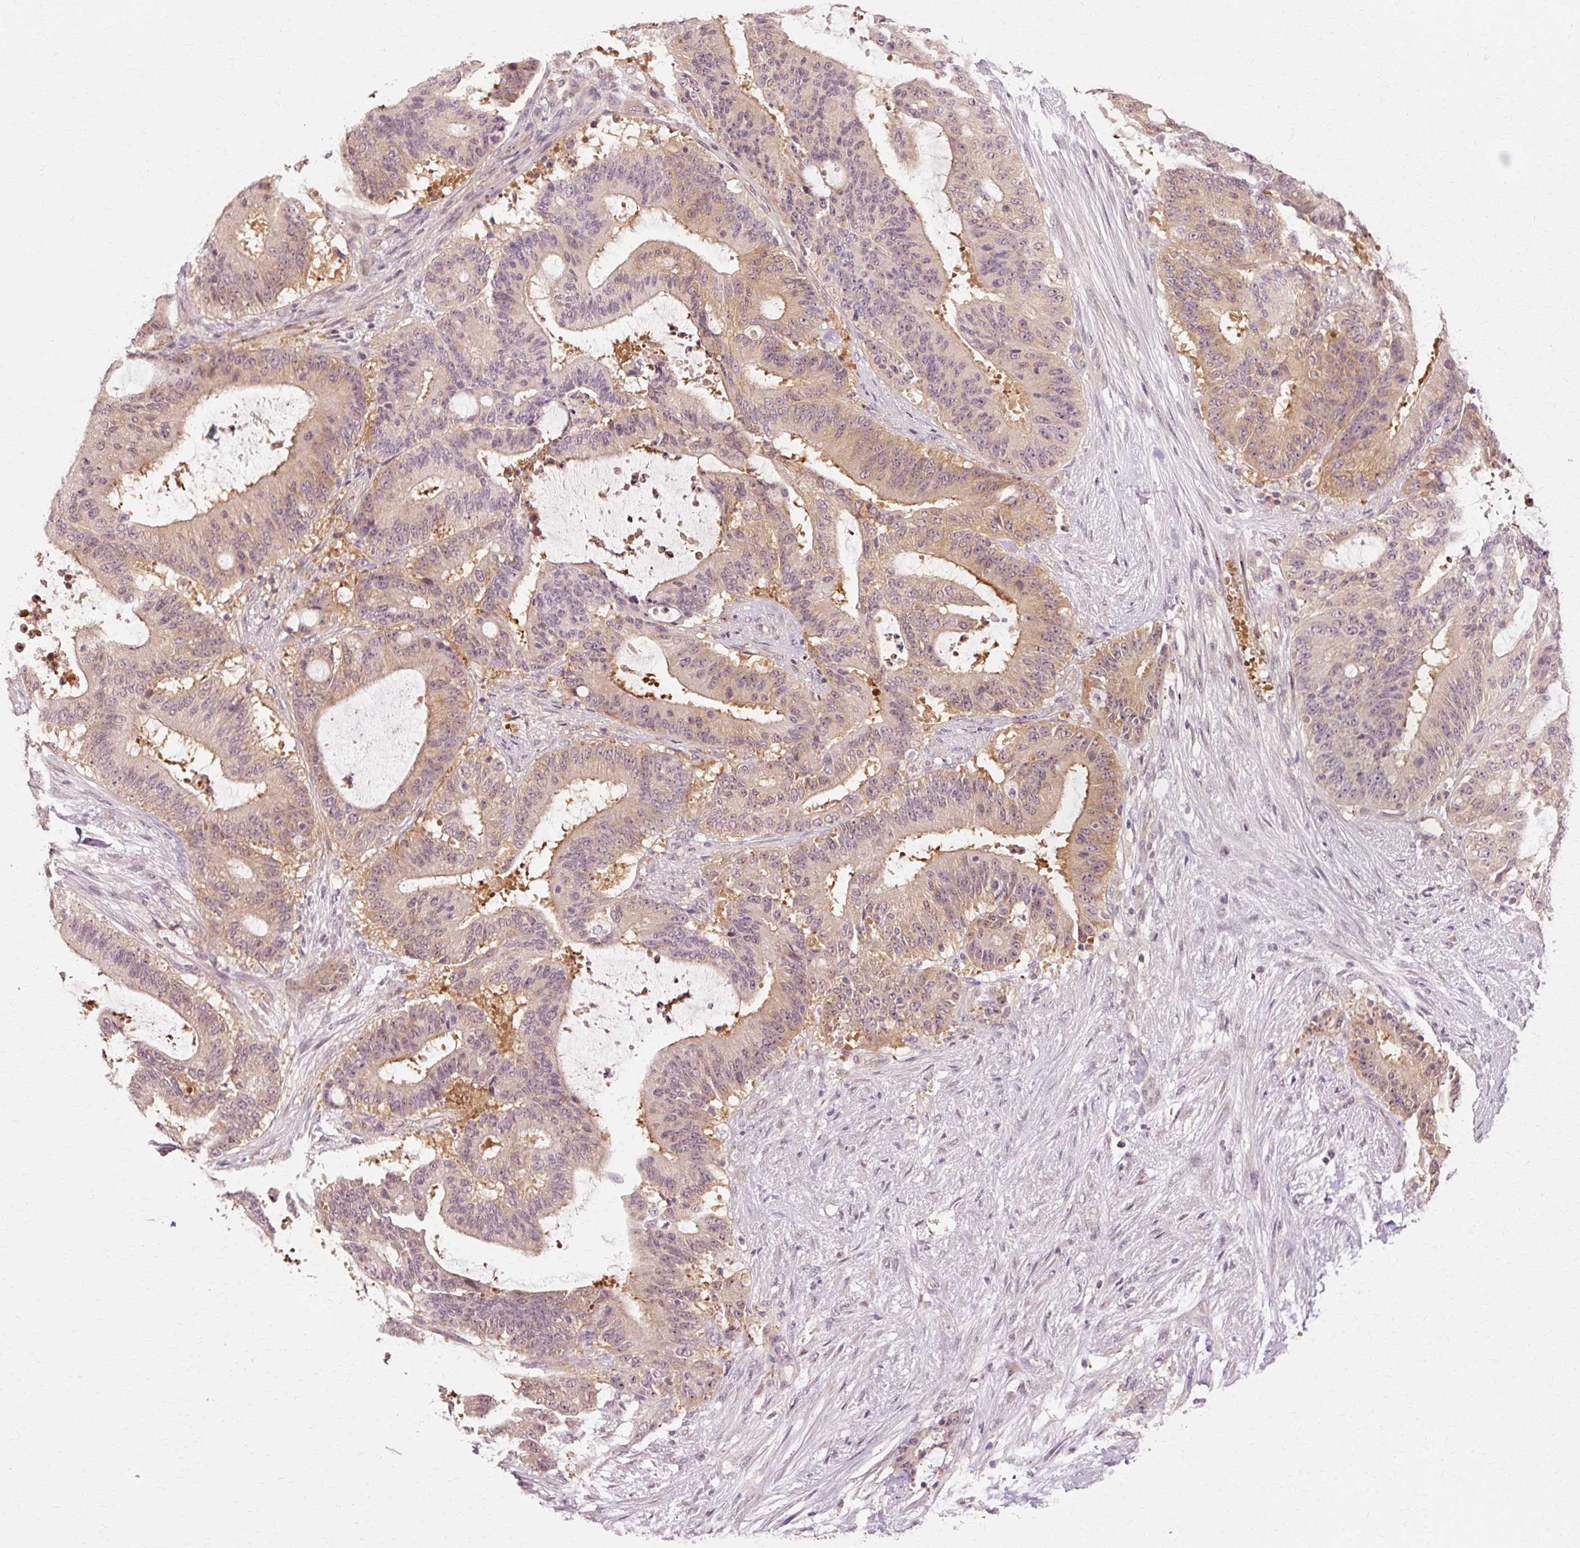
{"staining": {"intensity": "weak", "quantity": ">75%", "location": "cytoplasmic/membranous"}, "tissue": "liver cancer", "cell_type": "Tumor cells", "image_type": "cancer", "snomed": [{"axis": "morphology", "description": "Normal tissue, NOS"}, {"axis": "morphology", "description": "Cholangiocarcinoma"}, {"axis": "topography", "description": "Liver"}, {"axis": "topography", "description": "Peripheral nerve tissue"}], "caption": "Tumor cells reveal low levels of weak cytoplasmic/membranous staining in approximately >75% of cells in human liver cancer.", "gene": "RGPD5", "patient": {"sex": "female", "age": 73}}